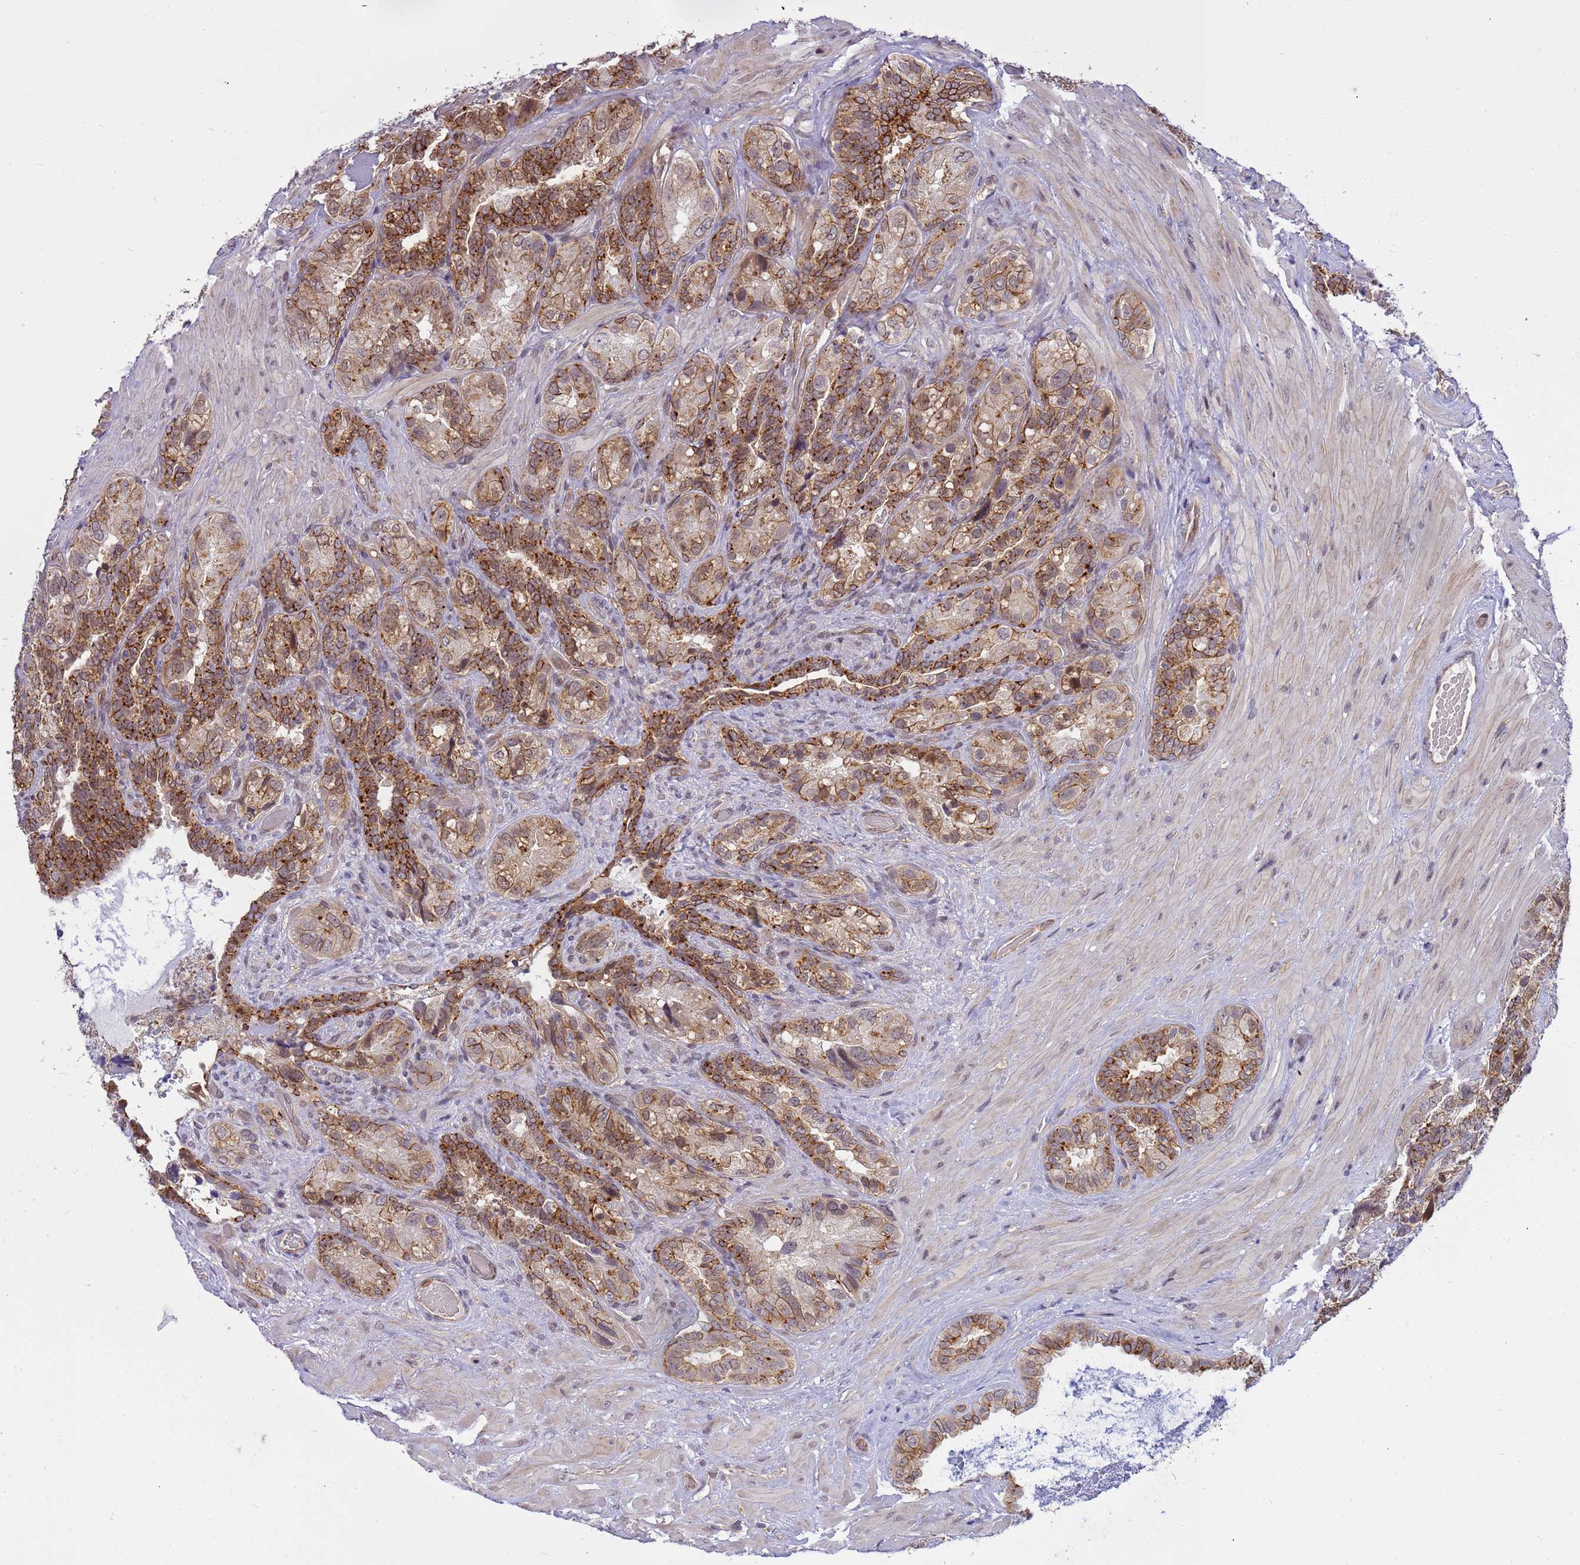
{"staining": {"intensity": "moderate", "quantity": ">75%", "location": "cytoplasmic/membranous,nuclear"}, "tissue": "seminal vesicle", "cell_type": "Glandular cells", "image_type": "normal", "snomed": [{"axis": "morphology", "description": "Normal tissue, NOS"}, {"axis": "topography", "description": "Seminal veicle"}, {"axis": "topography", "description": "Peripheral nerve tissue"}], "caption": "Approximately >75% of glandular cells in benign seminal vesicle display moderate cytoplasmic/membranous,nuclear protein positivity as visualized by brown immunohistochemical staining.", "gene": "EMC2", "patient": {"sex": "male", "age": 67}}